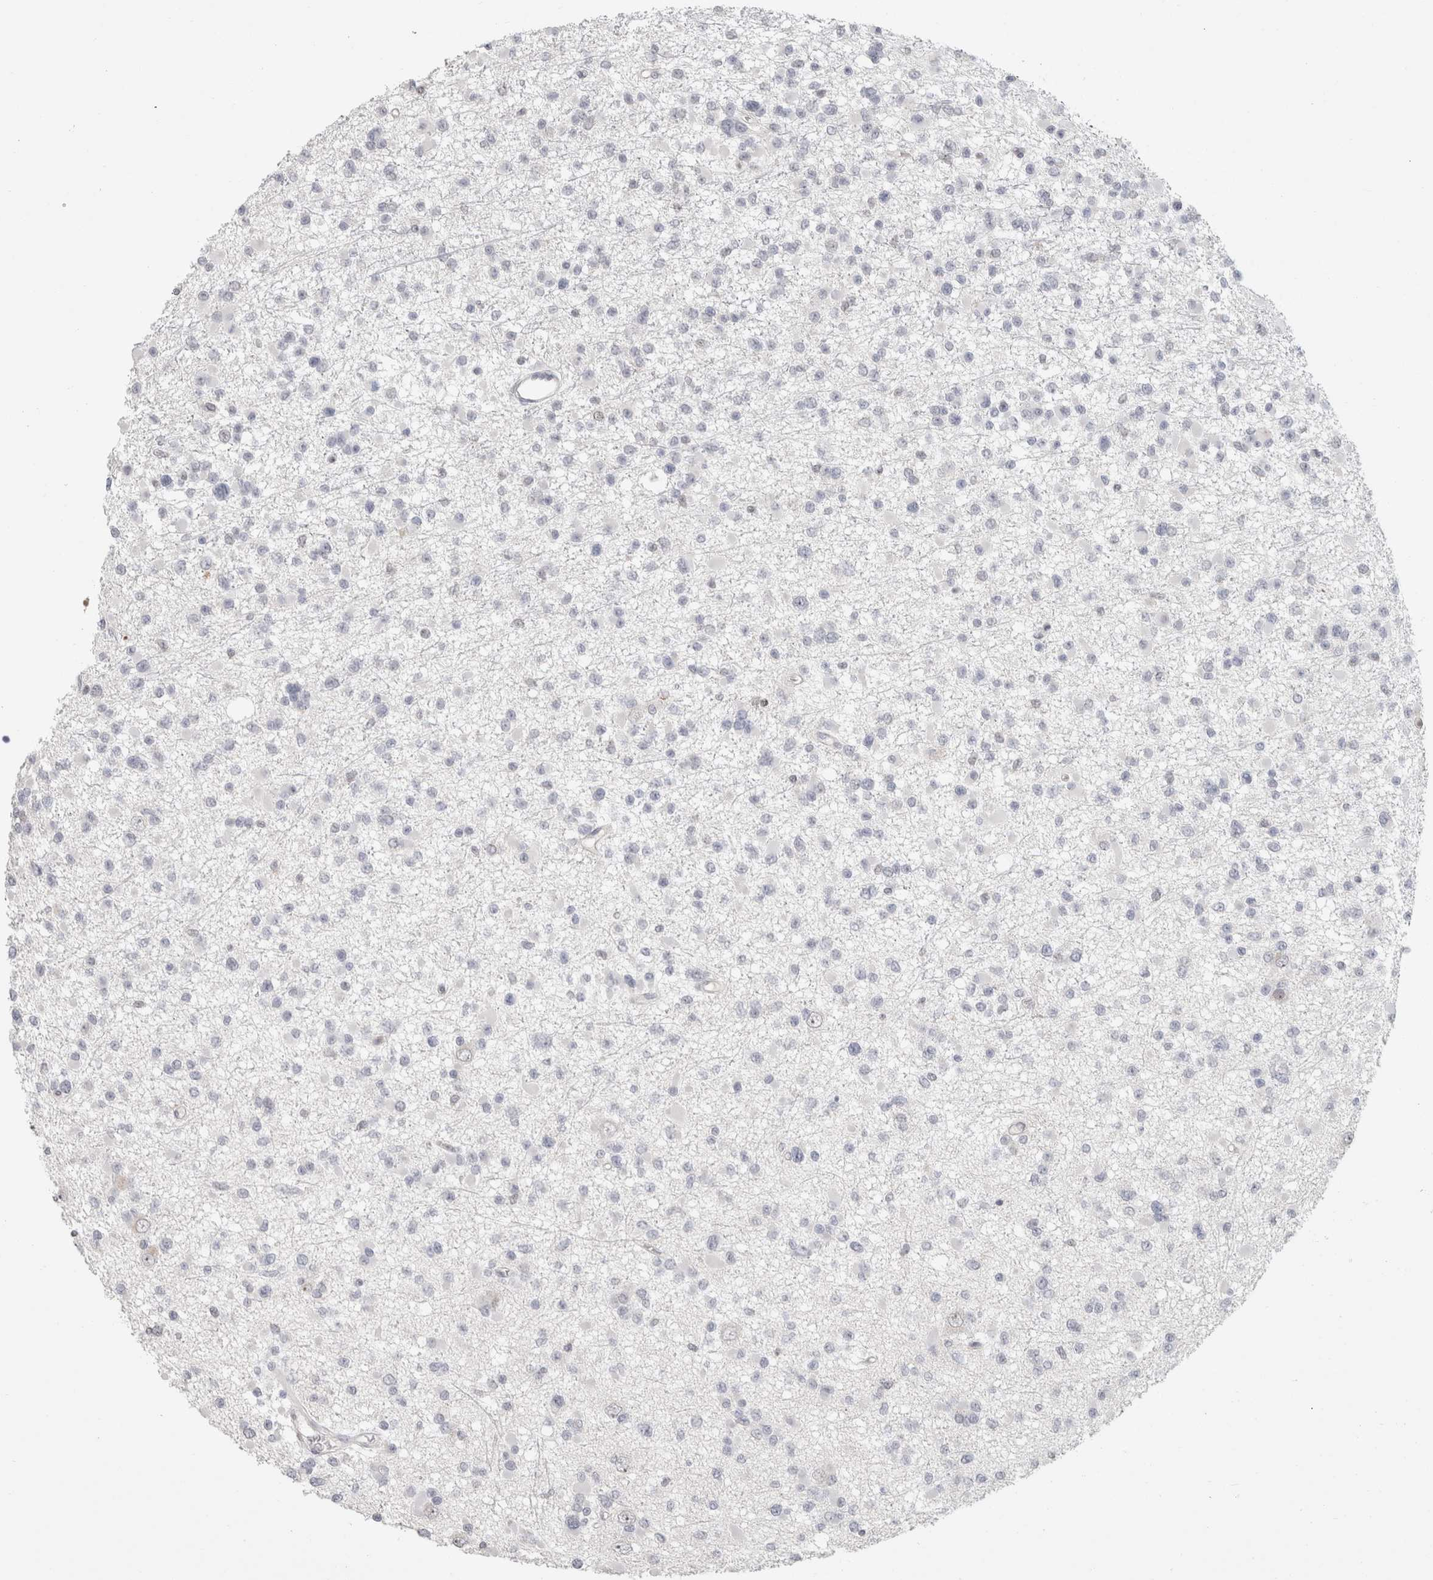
{"staining": {"intensity": "negative", "quantity": "none", "location": "none"}, "tissue": "glioma", "cell_type": "Tumor cells", "image_type": "cancer", "snomed": [{"axis": "morphology", "description": "Glioma, malignant, Low grade"}, {"axis": "topography", "description": "Brain"}], "caption": "This is an immunohistochemistry micrograph of glioma. There is no positivity in tumor cells.", "gene": "SENP6", "patient": {"sex": "female", "age": 22}}